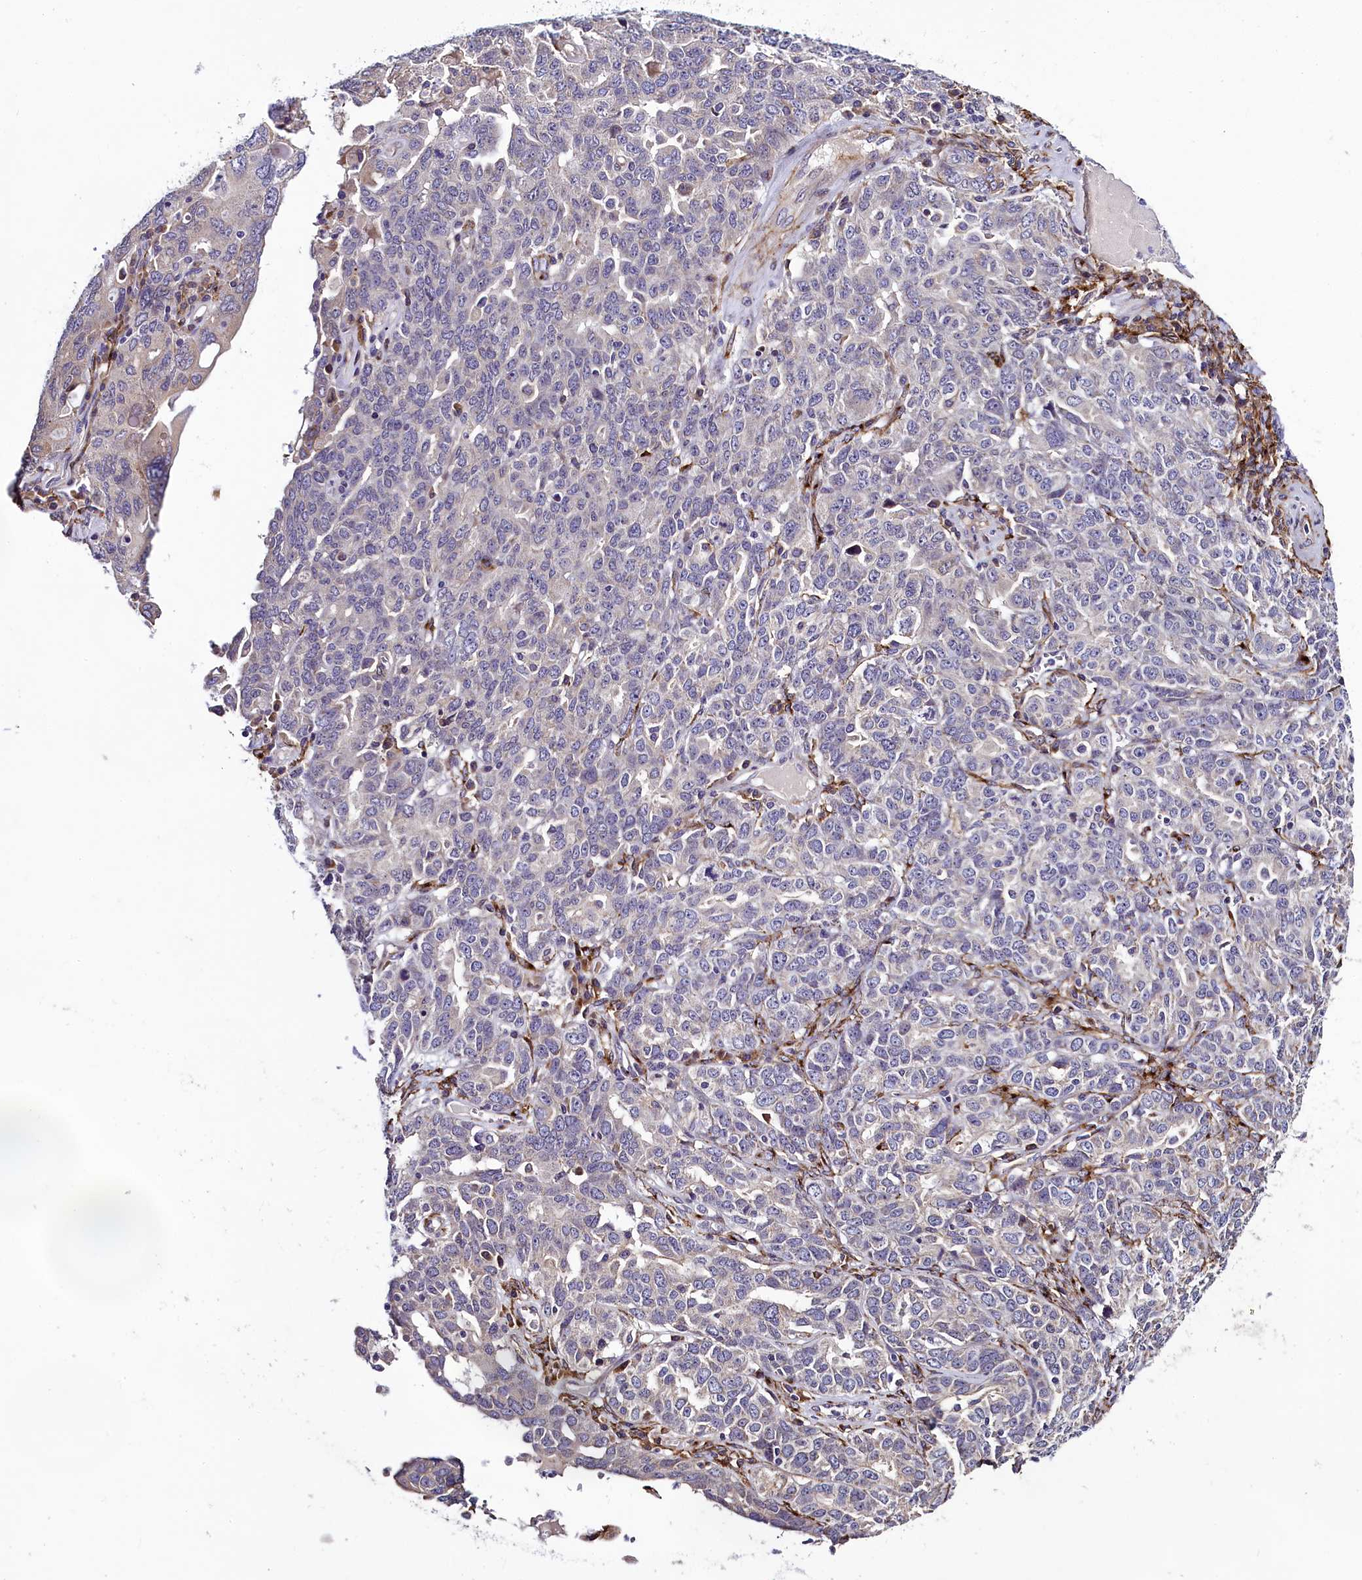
{"staining": {"intensity": "negative", "quantity": "none", "location": "none"}, "tissue": "ovarian cancer", "cell_type": "Tumor cells", "image_type": "cancer", "snomed": [{"axis": "morphology", "description": "Carcinoma, endometroid"}, {"axis": "topography", "description": "Ovary"}], "caption": "Tumor cells show no significant protein positivity in ovarian cancer.", "gene": "MRC2", "patient": {"sex": "female", "age": 62}}